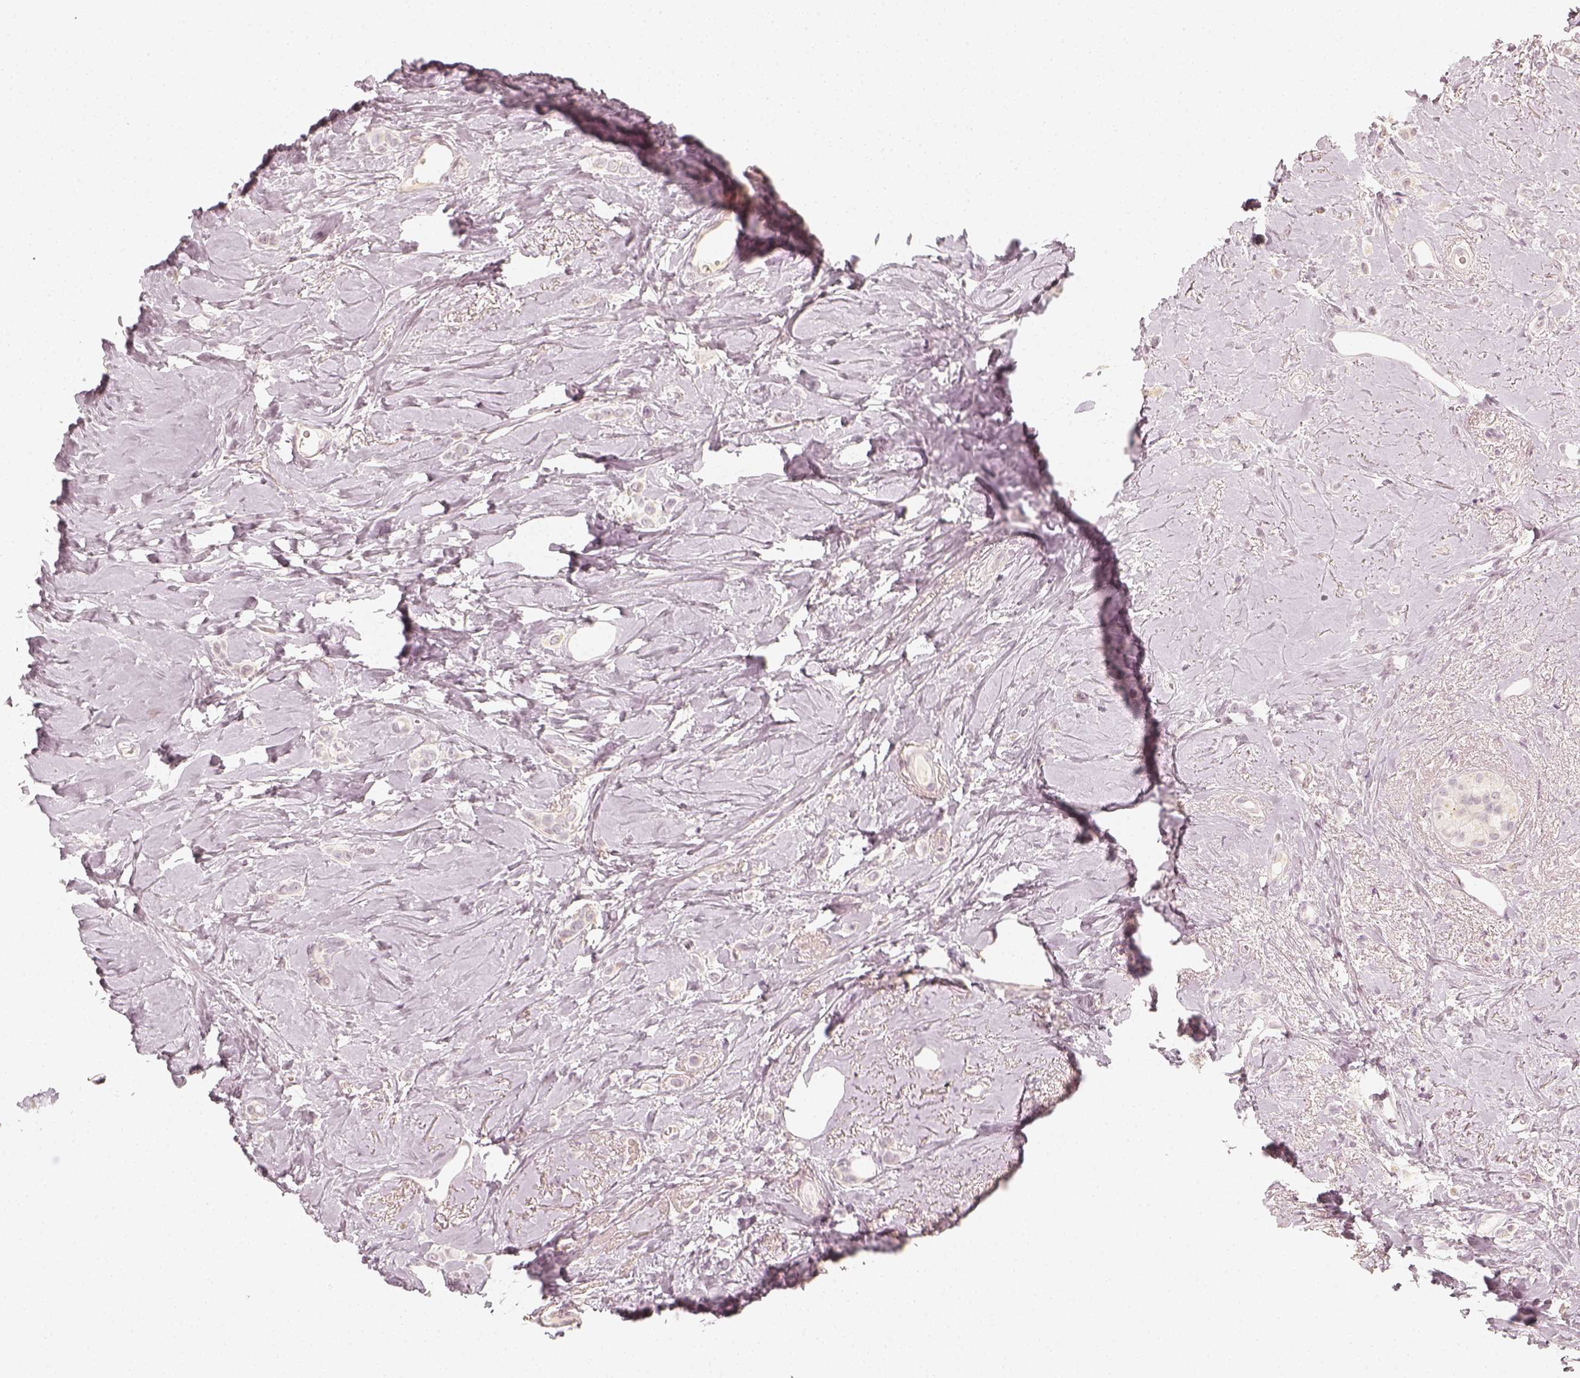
{"staining": {"intensity": "negative", "quantity": "none", "location": "none"}, "tissue": "breast cancer", "cell_type": "Tumor cells", "image_type": "cancer", "snomed": [{"axis": "morphology", "description": "Lobular carcinoma"}, {"axis": "topography", "description": "Breast"}], "caption": "A high-resolution micrograph shows immunohistochemistry staining of breast lobular carcinoma, which exhibits no significant positivity in tumor cells. (DAB immunohistochemistry with hematoxylin counter stain).", "gene": "DSG4", "patient": {"sex": "female", "age": 66}}